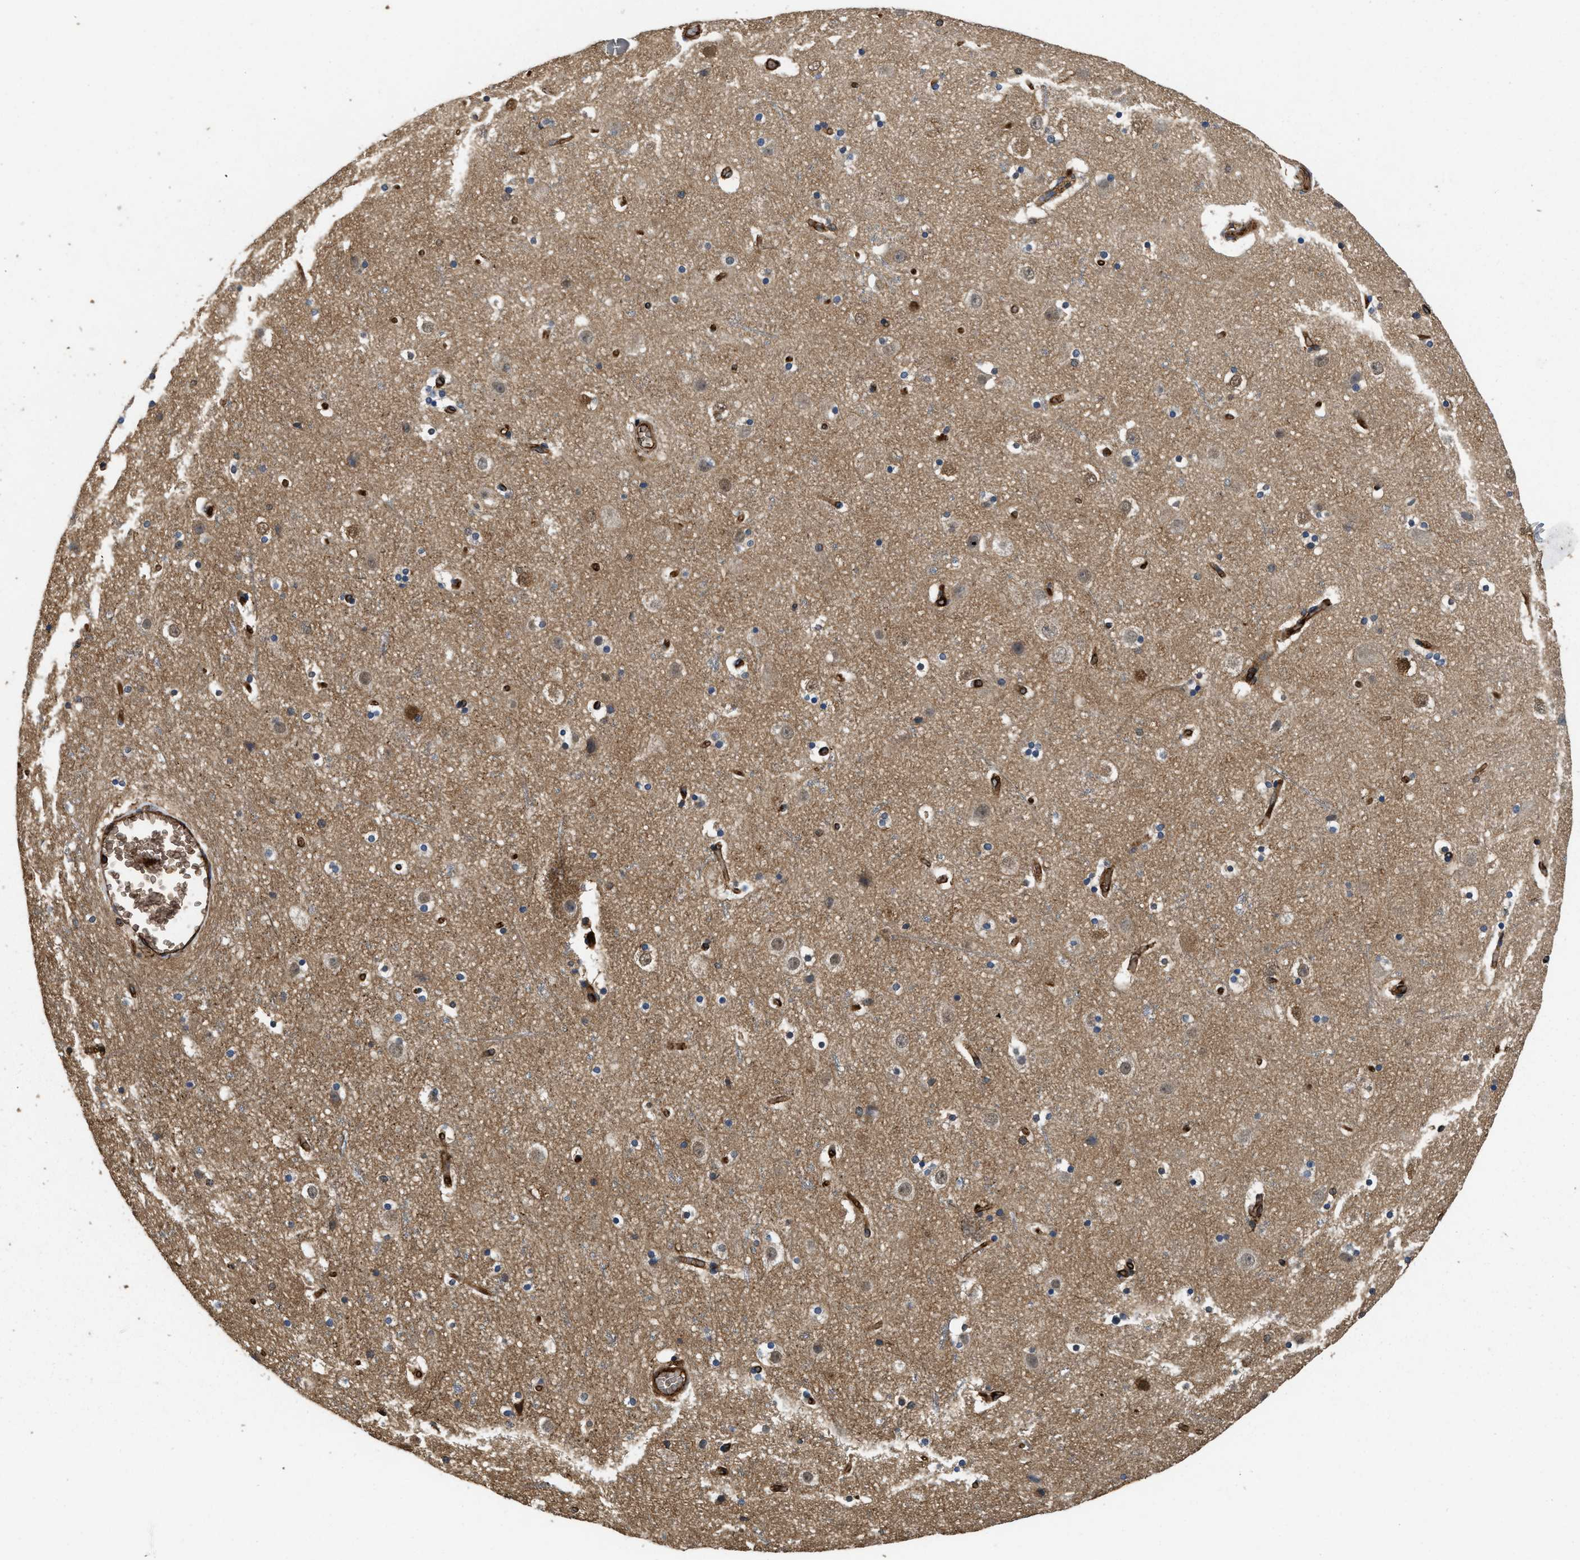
{"staining": {"intensity": "strong", "quantity": ">75%", "location": "cytoplasmic/membranous"}, "tissue": "cerebral cortex", "cell_type": "Endothelial cells", "image_type": "normal", "snomed": [{"axis": "morphology", "description": "Normal tissue, NOS"}, {"axis": "topography", "description": "Cerebral cortex"}], "caption": "Protein expression analysis of unremarkable human cerebral cortex reveals strong cytoplasmic/membranous positivity in about >75% of endothelial cells.", "gene": "LINGO2", "patient": {"sex": "male", "age": 45}}